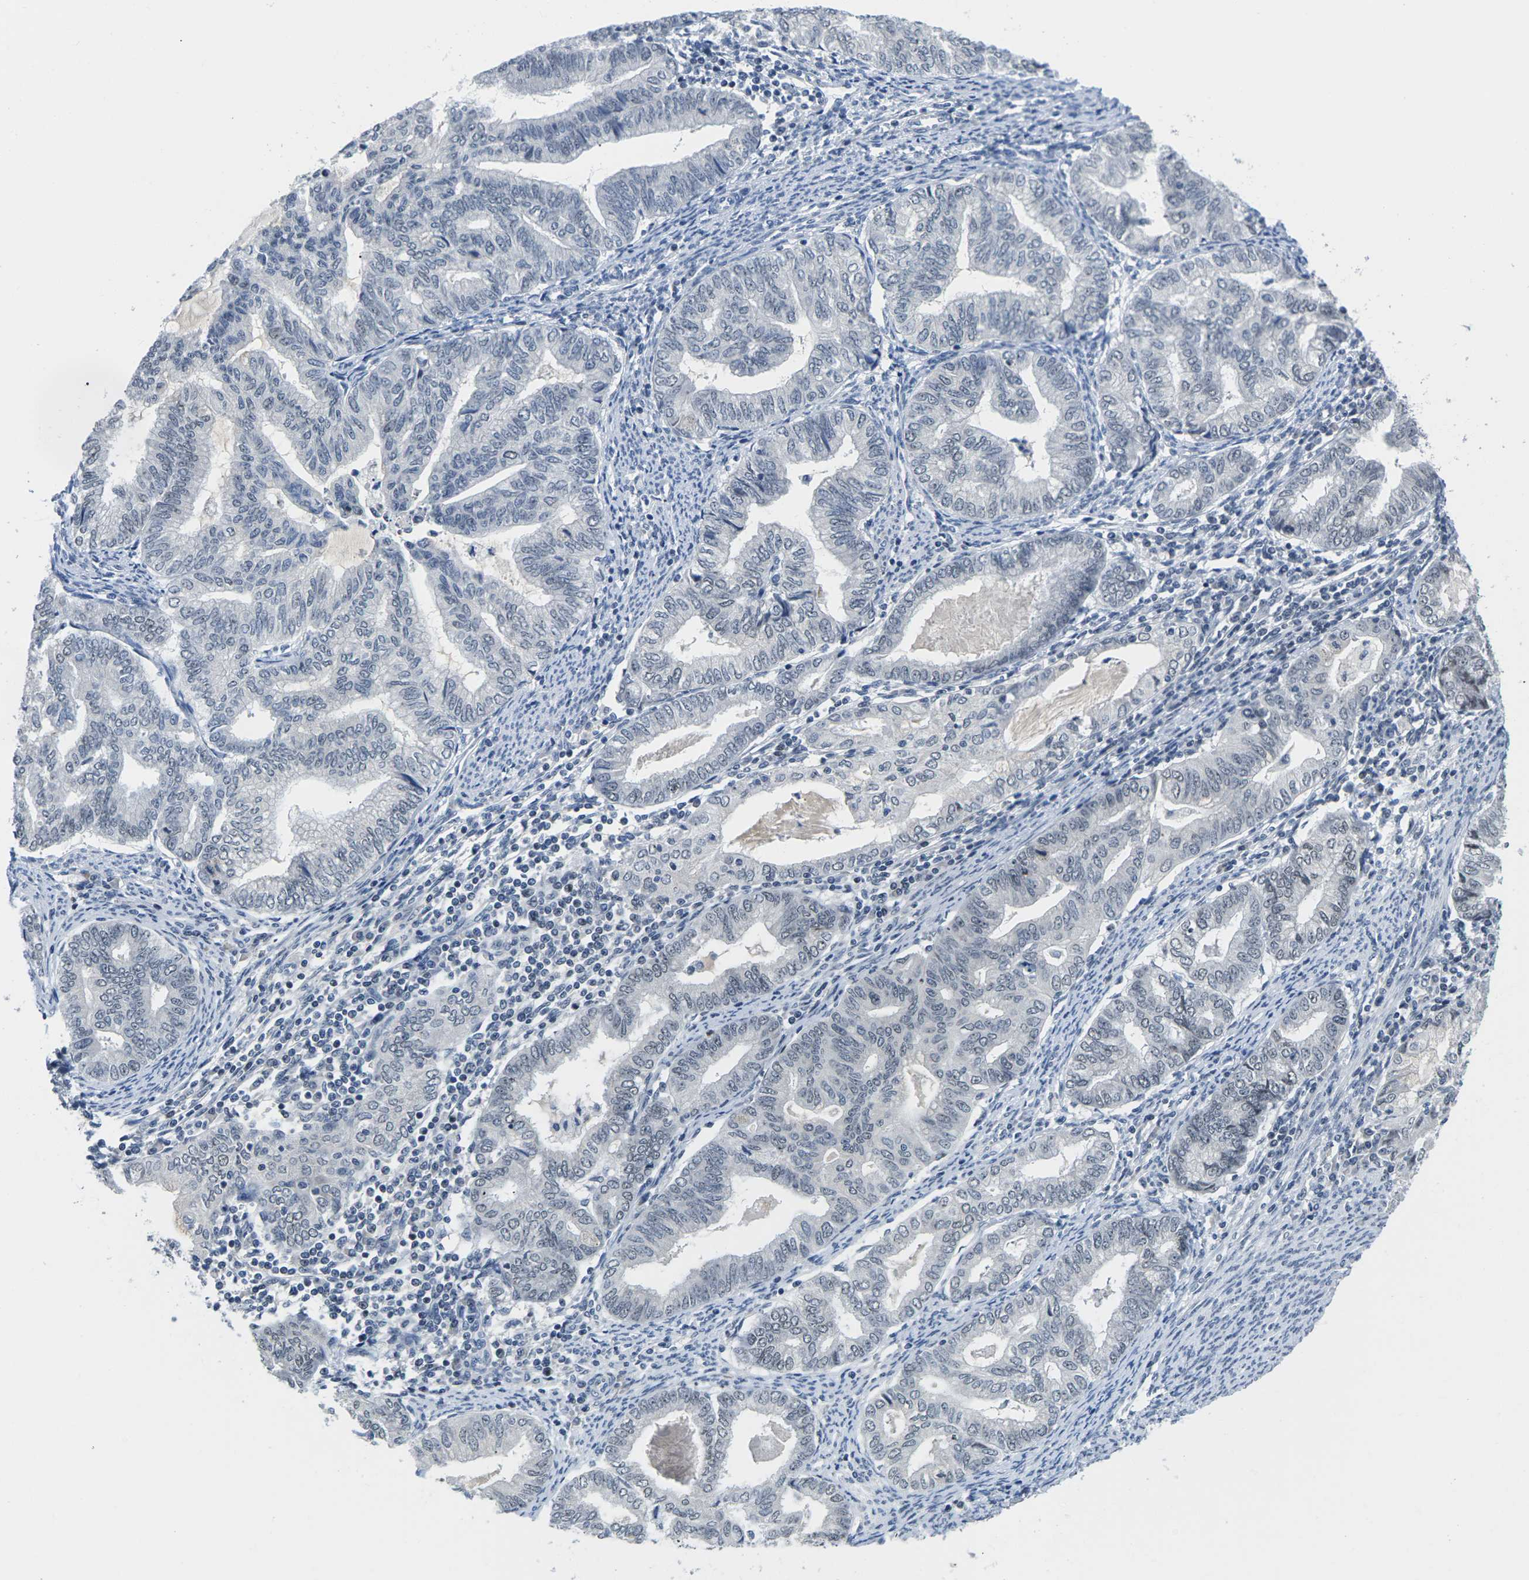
{"staining": {"intensity": "negative", "quantity": "none", "location": "none"}, "tissue": "endometrial cancer", "cell_type": "Tumor cells", "image_type": "cancer", "snomed": [{"axis": "morphology", "description": "Adenocarcinoma, NOS"}, {"axis": "topography", "description": "Endometrium"}], "caption": "Tumor cells show no significant expression in endometrial cancer.", "gene": "NSRP1", "patient": {"sex": "female", "age": 79}}